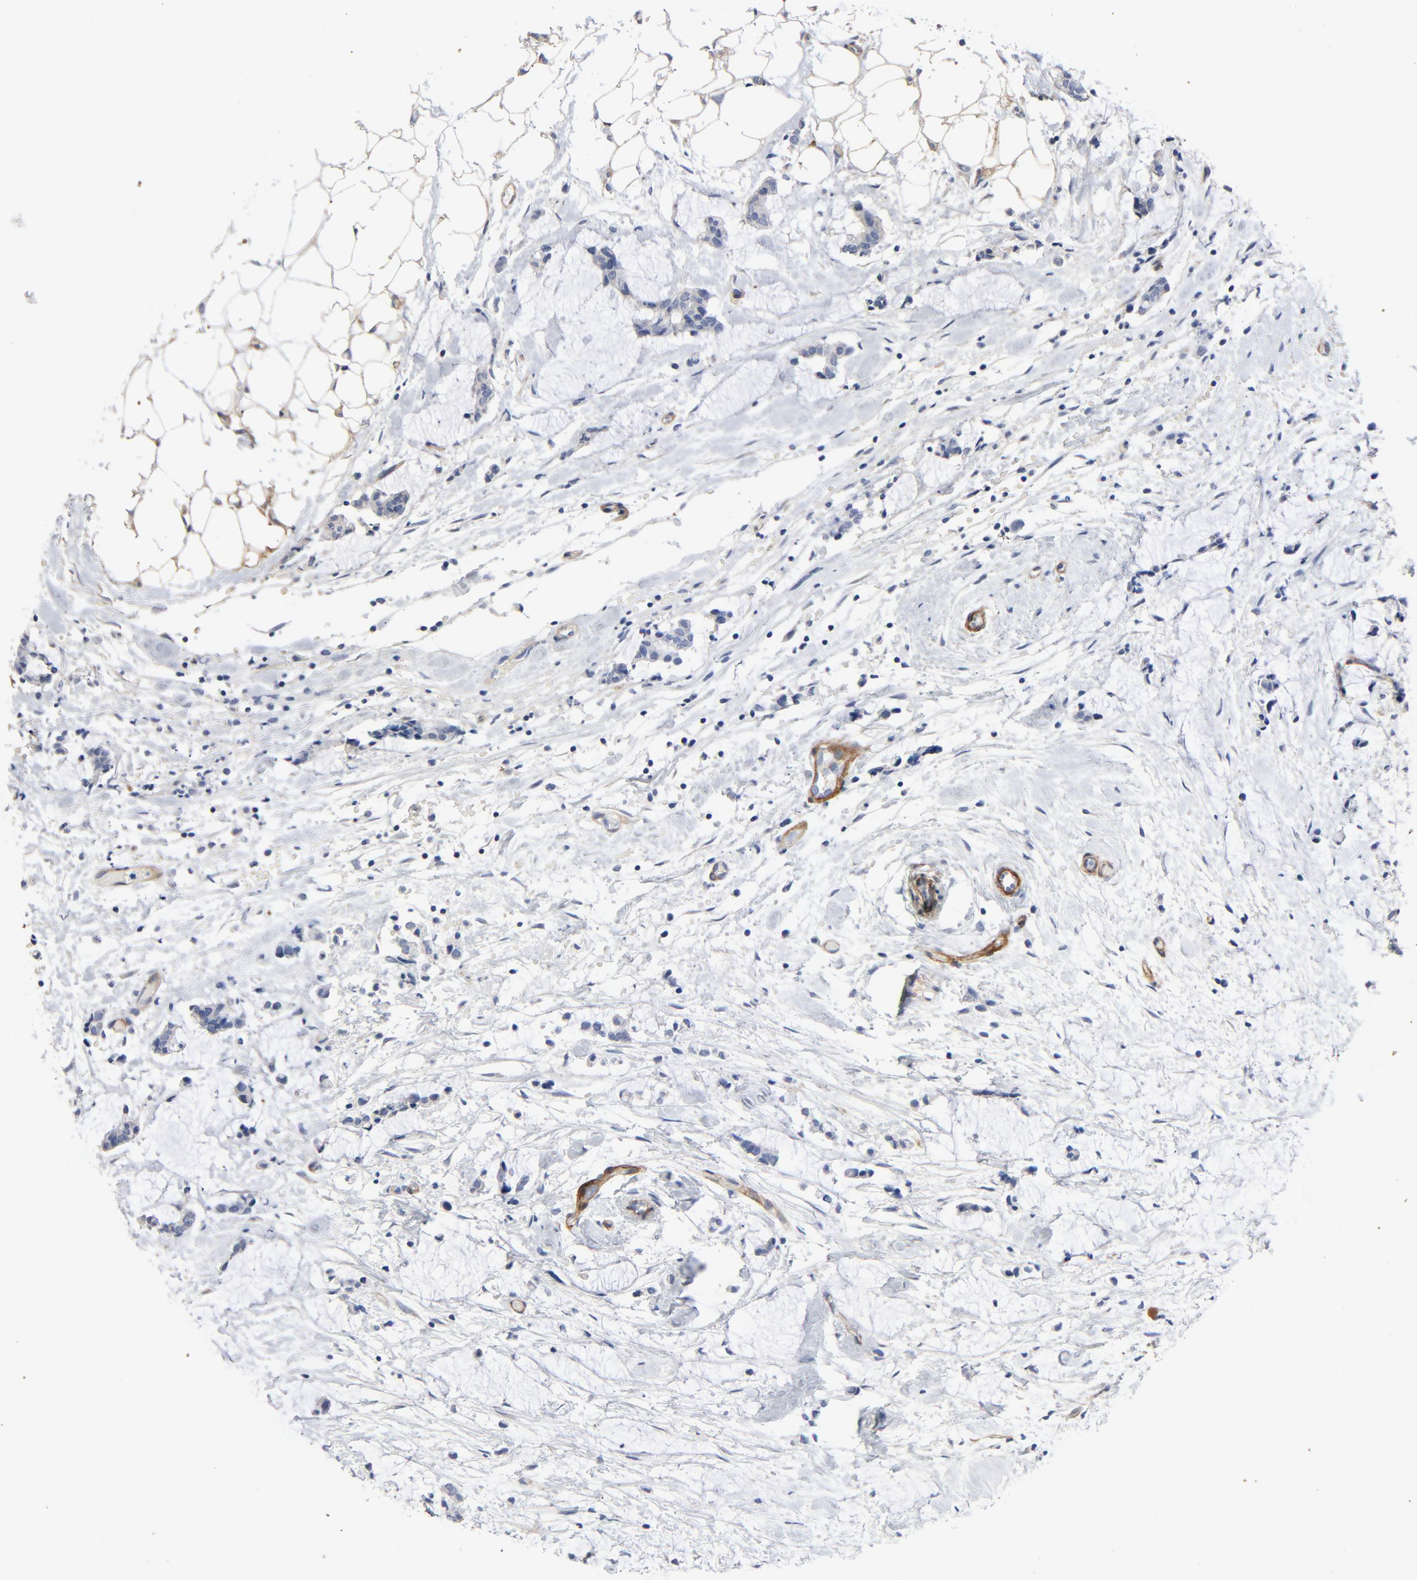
{"staining": {"intensity": "negative", "quantity": "none", "location": "none"}, "tissue": "colorectal cancer", "cell_type": "Tumor cells", "image_type": "cancer", "snomed": [{"axis": "morphology", "description": "Adenocarcinoma, NOS"}, {"axis": "topography", "description": "Colon"}], "caption": "Immunohistochemistry of human adenocarcinoma (colorectal) demonstrates no positivity in tumor cells.", "gene": "LAMC1", "patient": {"sex": "male", "age": 14}}